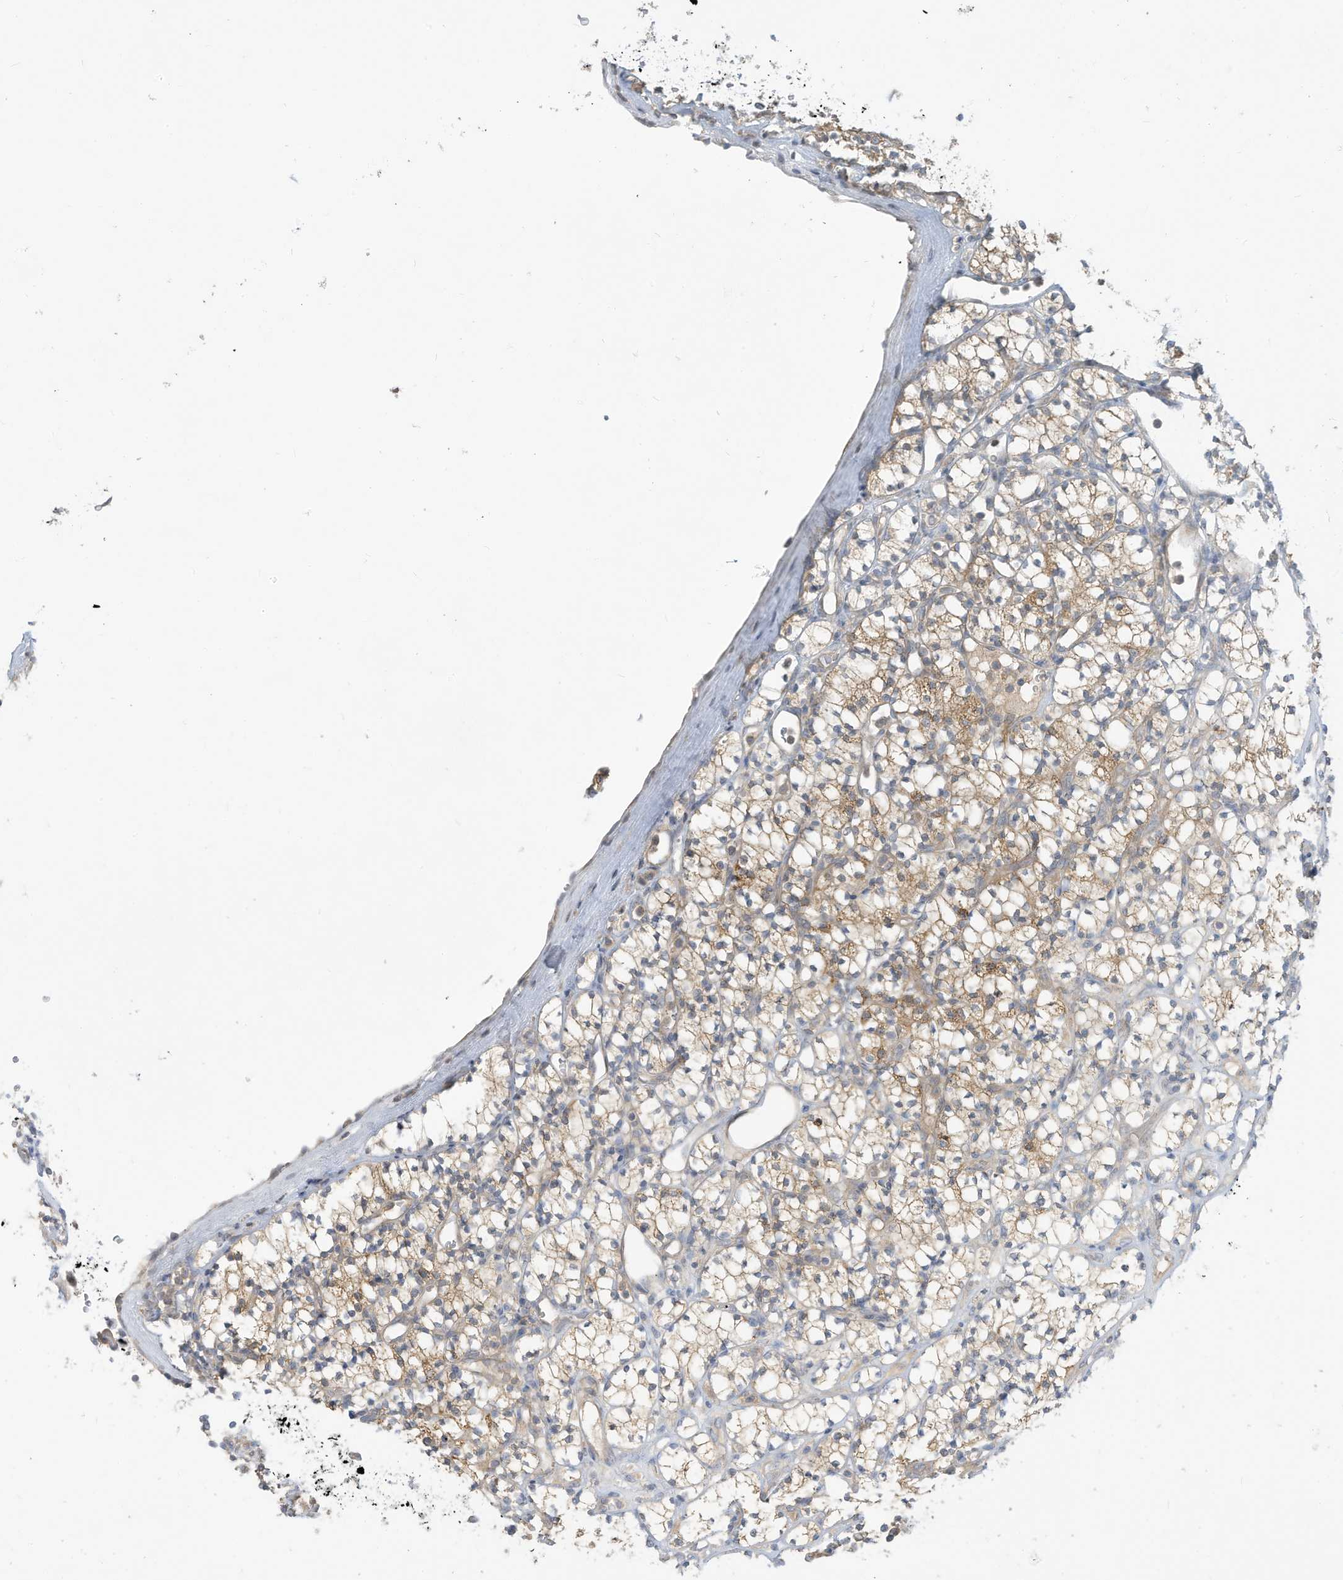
{"staining": {"intensity": "moderate", "quantity": "<25%", "location": "cytoplasmic/membranous"}, "tissue": "renal cancer", "cell_type": "Tumor cells", "image_type": "cancer", "snomed": [{"axis": "morphology", "description": "Adenocarcinoma, NOS"}, {"axis": "topography", "description": "Kidney"}], "caption": "This image demonstrates IHC staining of human renal adenocarcinoma, with low moderate cytoplasmic/membranous positivity in approximately <25% of tumor cells.", "gene": "LRRN2", "patient": {"sex": "male", "age": 77}}